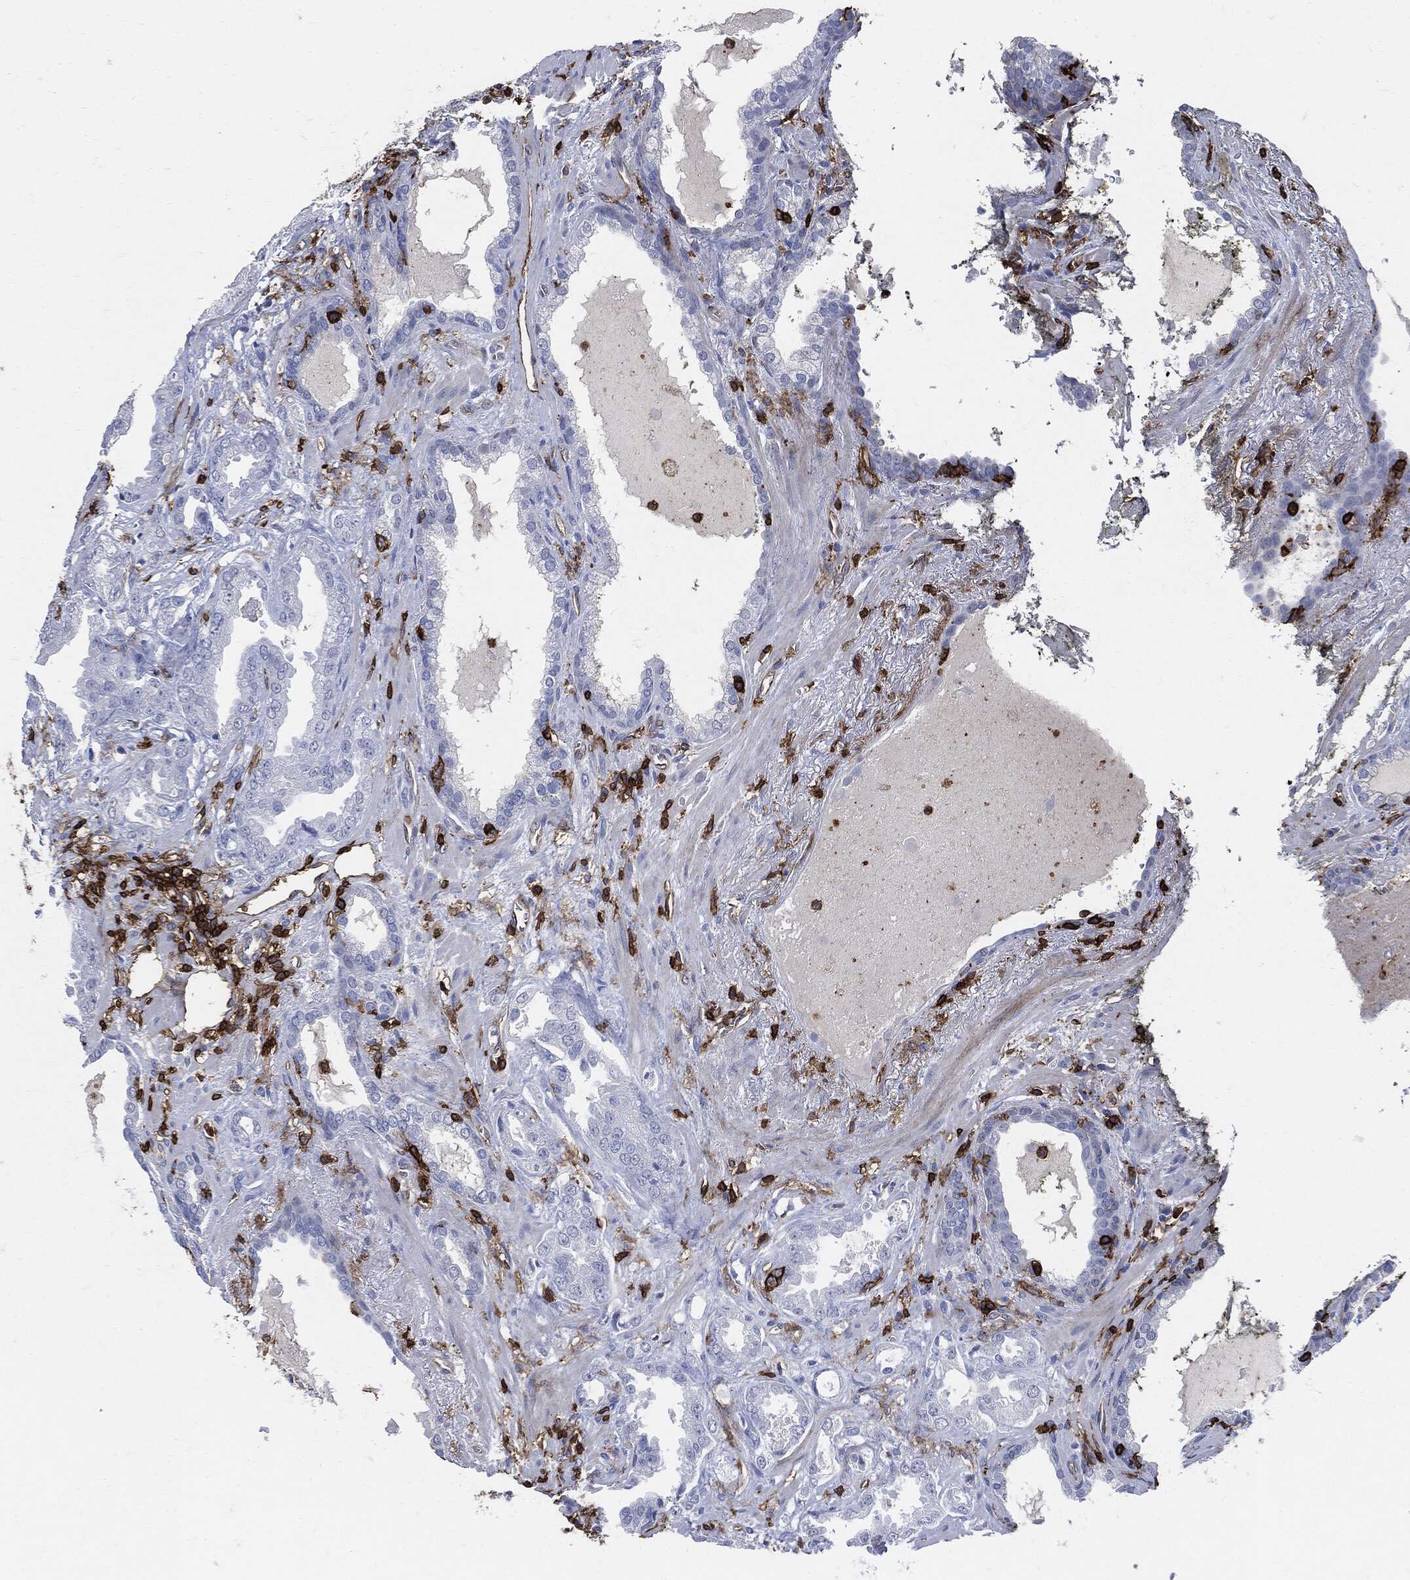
{"staining": {"intensity": "negative", "quantity": "none", "location": "none"}, "tissue": "prostate cancer", "cell_type": "Tumor cells", "image_type": "cancer", "snomed": [{"axis": "morphology", "description": "Adenocarcinoma, Low grade"}, {"axis": "topography", "description": "Prostate"}], "caption": "This histopathology image is of prostate cancer (low-grade adenocarcinoma) stained with immunohistochemistry (IHC) to label a protein in brown with the nuclei are counter-stained blue. There is no staining in tumor cells.", "gene": "PTPRC", "patient": {"sex": "male", "age": 62}}